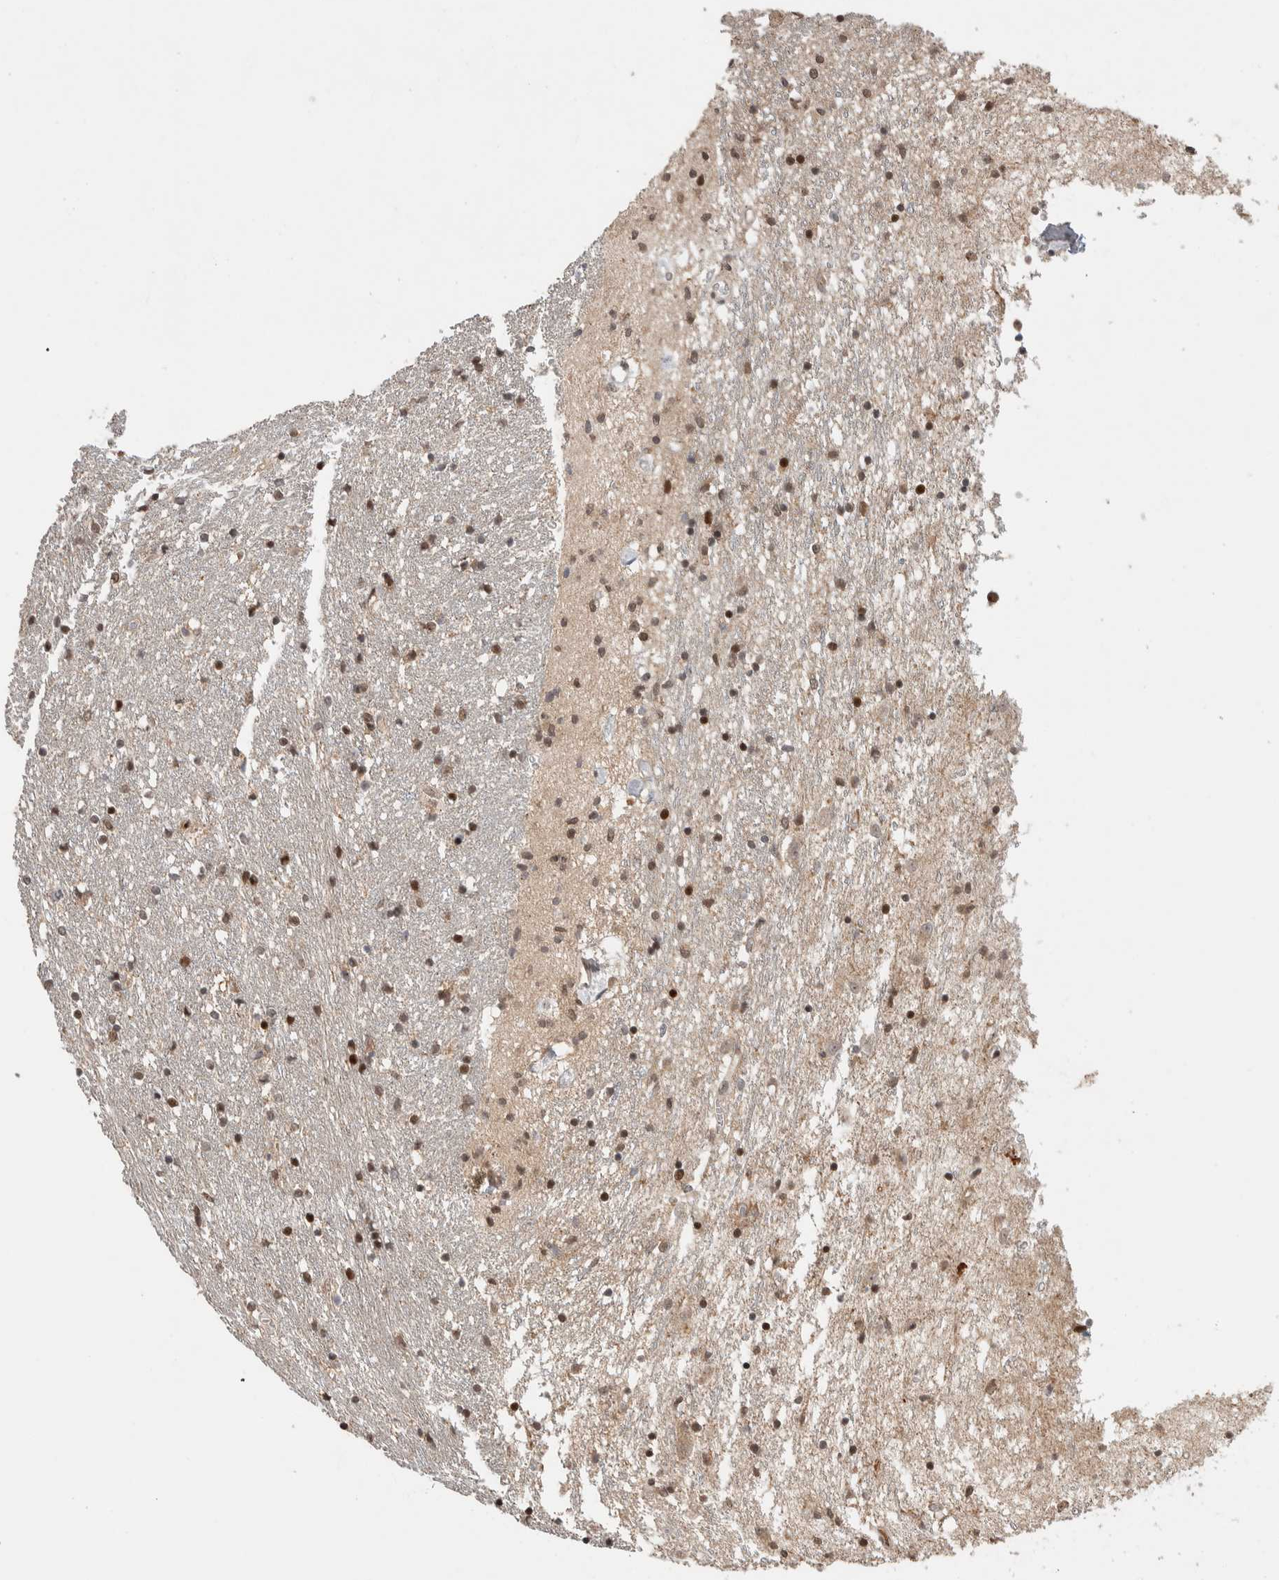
{"staining": {"intensity": "moderate", "quantity": "<25%", "location": "nuclear"}, "tissue": "caudate", "cell_type": "Glial cells", "image_type": "normal", "snomed": [{"axis": "morphology", "description": "Normal tissue, NOS"}, {"axis": "topography", "description": "Lateral ventricle wall"}], "caption": "Caudate stained with a brown dye exhibits moderate nuclear positive positivity in approximately <25% of glial cells.", "gene": "ZNF521", "patient": {"sex": "female", "age": 54}}